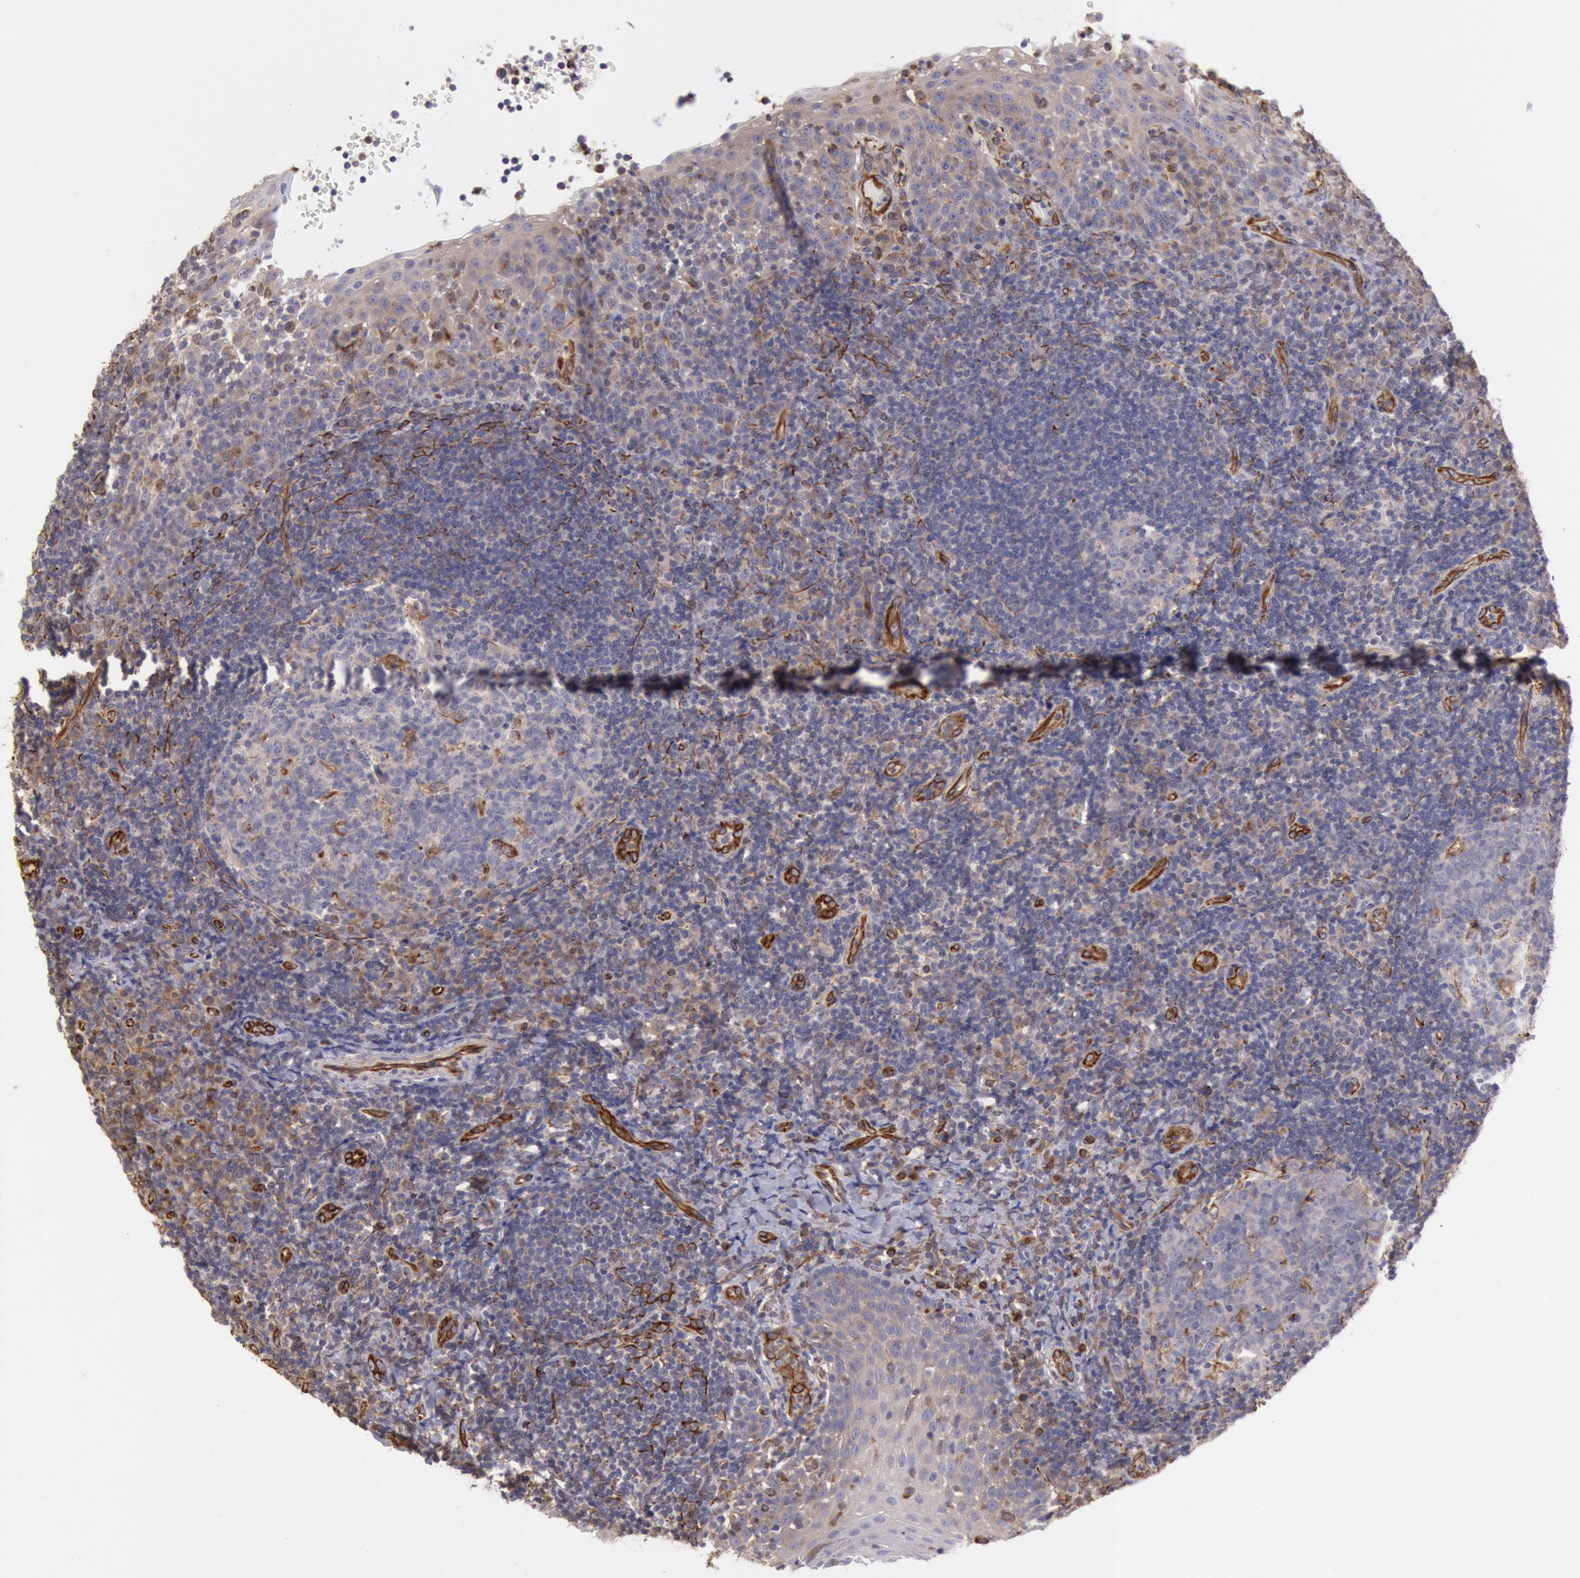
{"staining": {"intensity": "weak", "quantity": "<25%", "location": "cytoplasmic/membranous"}, "tissue": "tonsil", "cell_type": "Germinal center cells", "image_type": "normal", "snomed": [{"axis": "morphology", "description": "Normal tissue, NOS"}, {"axis": "topography", "description": "Tonsil"}], "caption": "Immunohistochemistry (IHC) photomicrograph of normal tonsil: tonsil stained with DAB displays no significant protein staining in germinal center cells. (Stains: DAB (3,3'-diaminobenzidine) immunohistochemistry (IHC) with hematoxylin counter stain, Microscopy: brightfield microscopy at high magnification).", "gene": "RNF139", "patient": {"sex": "female", "age": 40}}